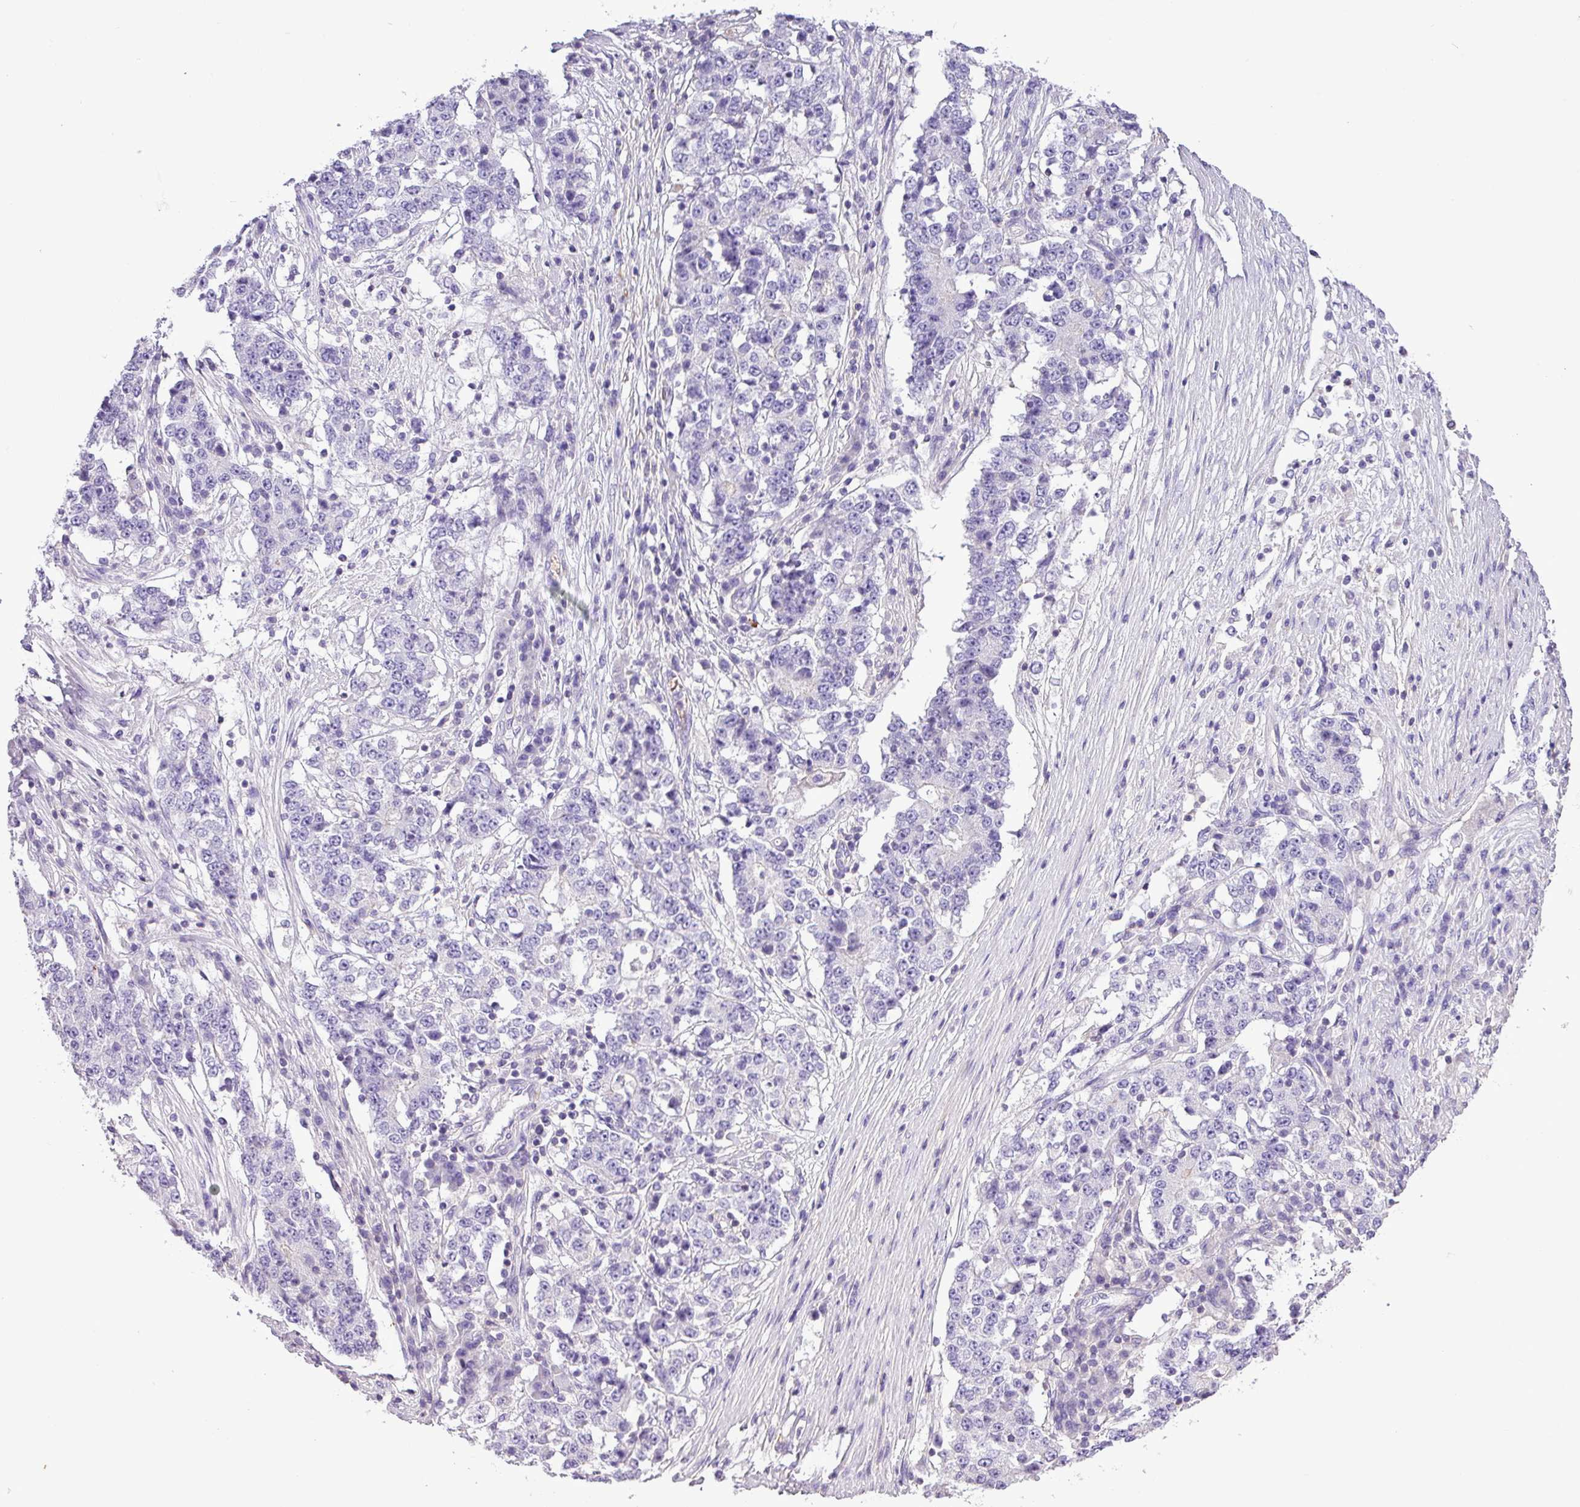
{"staining": {"intensity": "negative", "quantity": "none", "location": "none"}, "tissue": "stomach cancer", "cell_type": "Tumor cells", "image_type": "cancer", "snomed": [{"axis": "morphology", "description": "Adenocarcinoma, NOS"}, {"axis": "topography", "description": "Stomach"}], "caption": "Photomicrograph shows no protein expression in tumor cells of adenocarcinoma (stomach) tissue.", "gene": "ZNF334", "patient": {"sex": "male", "age": 59}}